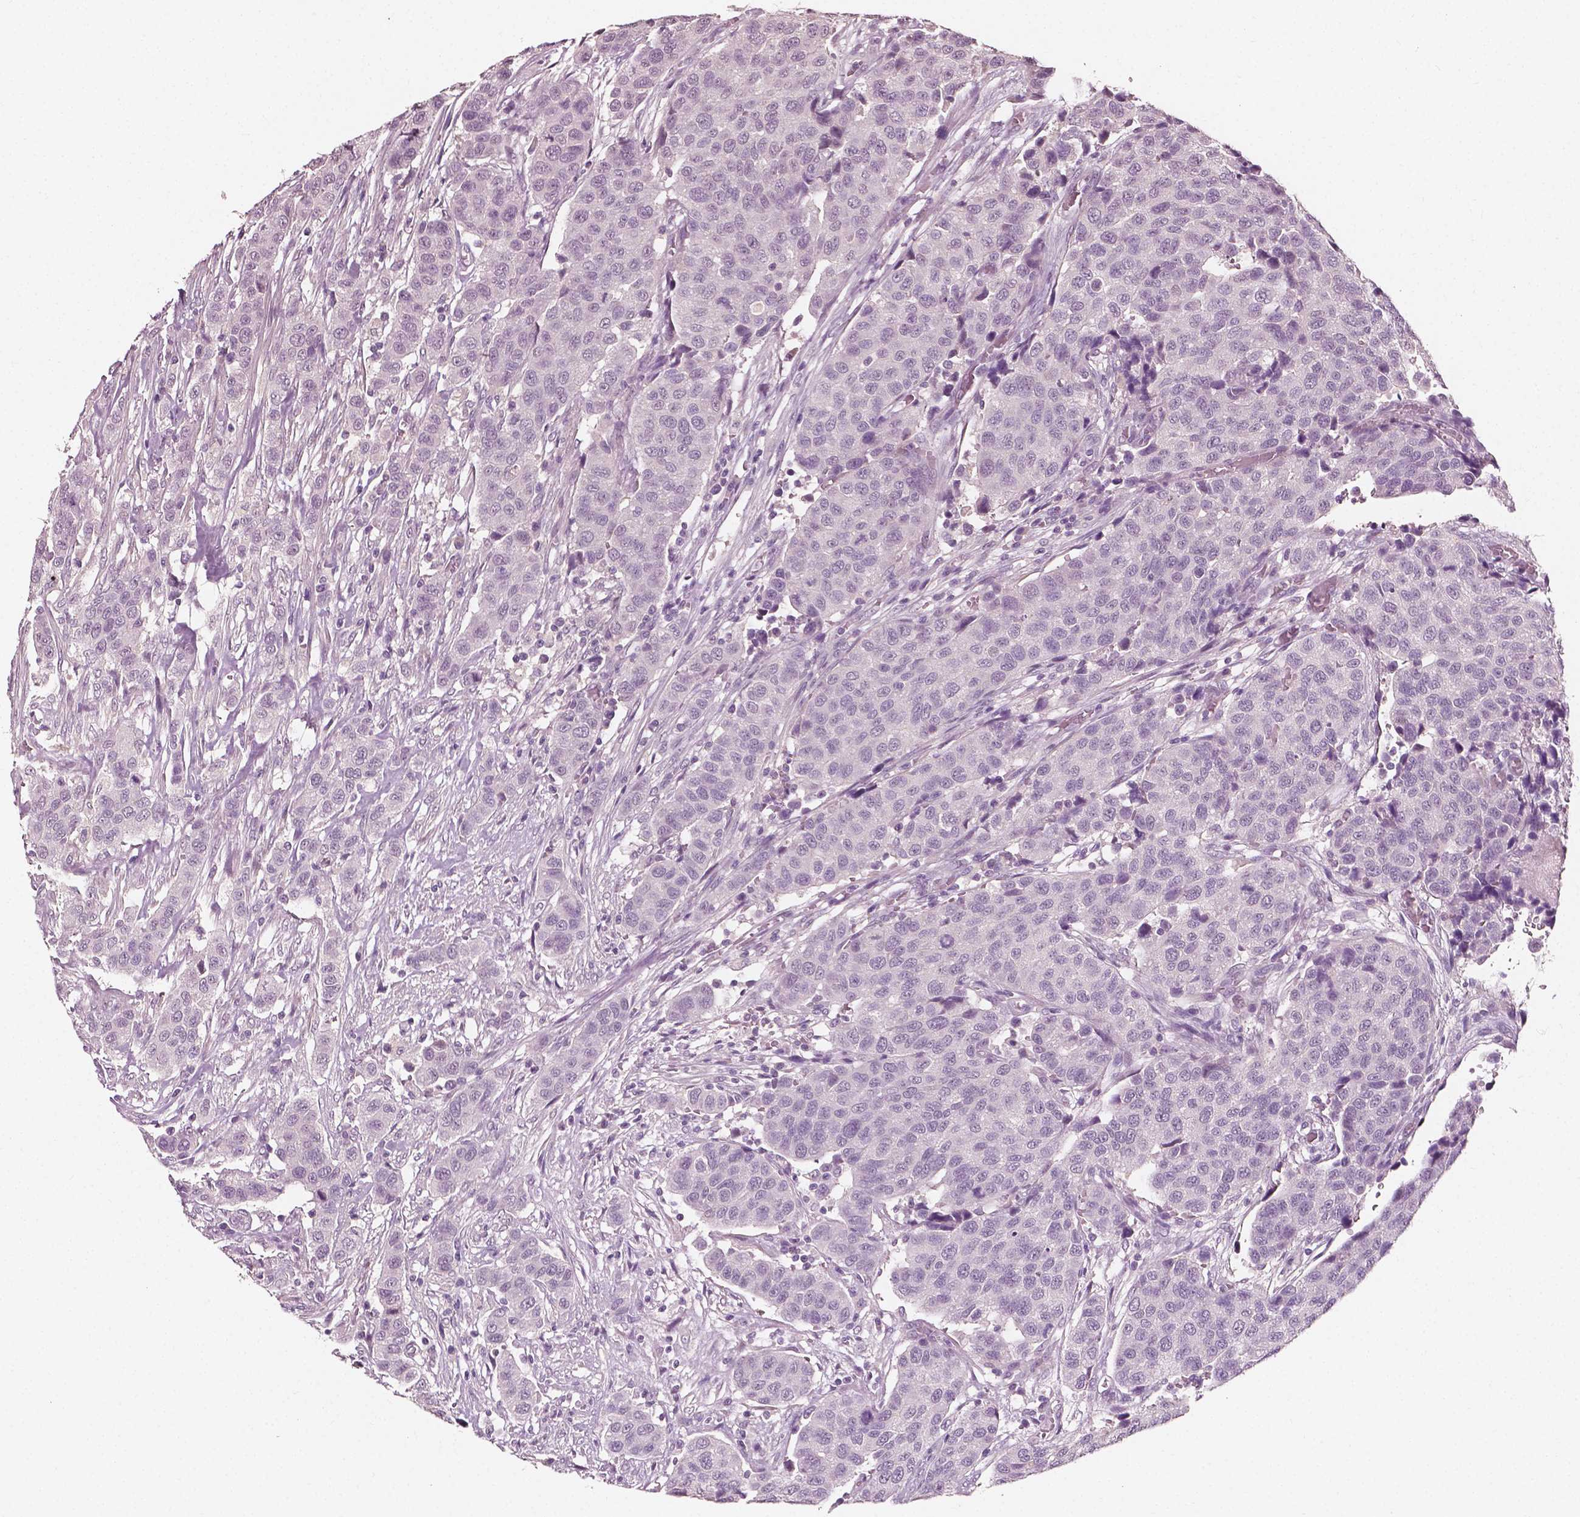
{"staining": {"intensity": "negative", "quantity": "none", "location": "none"}, "tissue": "urothelial cancer", "cell_type": "Tumor cells", "image_type": "cancer", "snomed": [{"axis": "morphology", "description": "Urothelial carcinoma, High grade"}, {"axis": "topography", "description": "Urinary bladder"}], "caption": "The histopathology image displays no significant expression in tumor cells of urothelial cancer. (Immunohistochemistry (ihc), brightfield microscopy, high magnification).", "gene": "PLA2R1", "patient": {"sex": "female", "age": 58}}